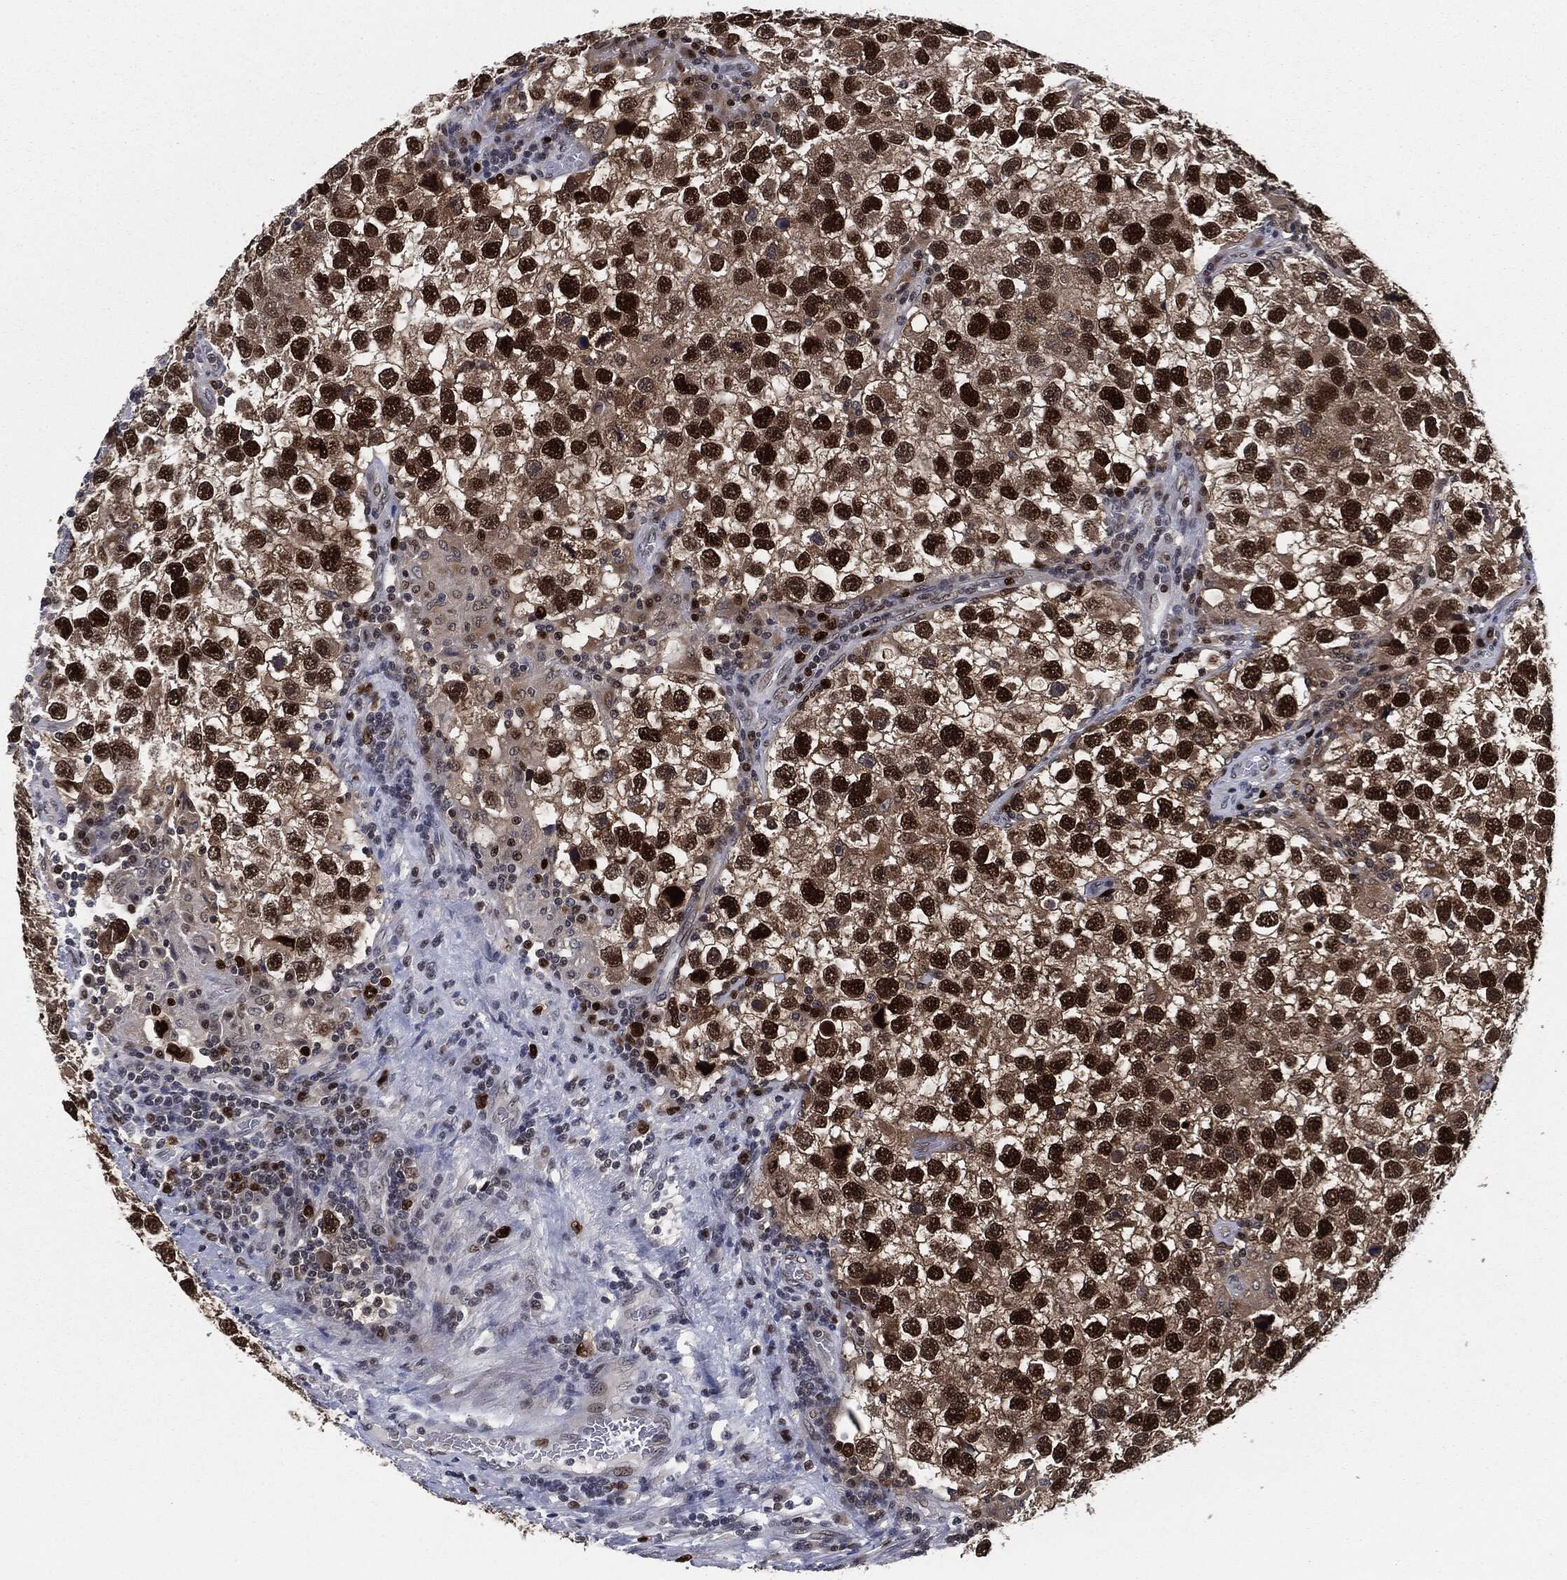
{"staining": {"intensity": "strong", "quantity": ">75%", "location": "nuclear"}, "tissue": "testis cancer", "cell_type": "Tumor cells", "image_type": "cancer", "snomed": [{"axis": "morphology", "description": "Seminoma, NOS"}, {"axis": "topography", "description": "Testis"}], "caption": "IHC histopathology image of seminoma (testis) stained for a protein (brown), which shows high levels of strong nuclear positivity in about >75% of tumor cells.", "gene": "PCNA", "patient": {"sex": "male", "age": 26}}